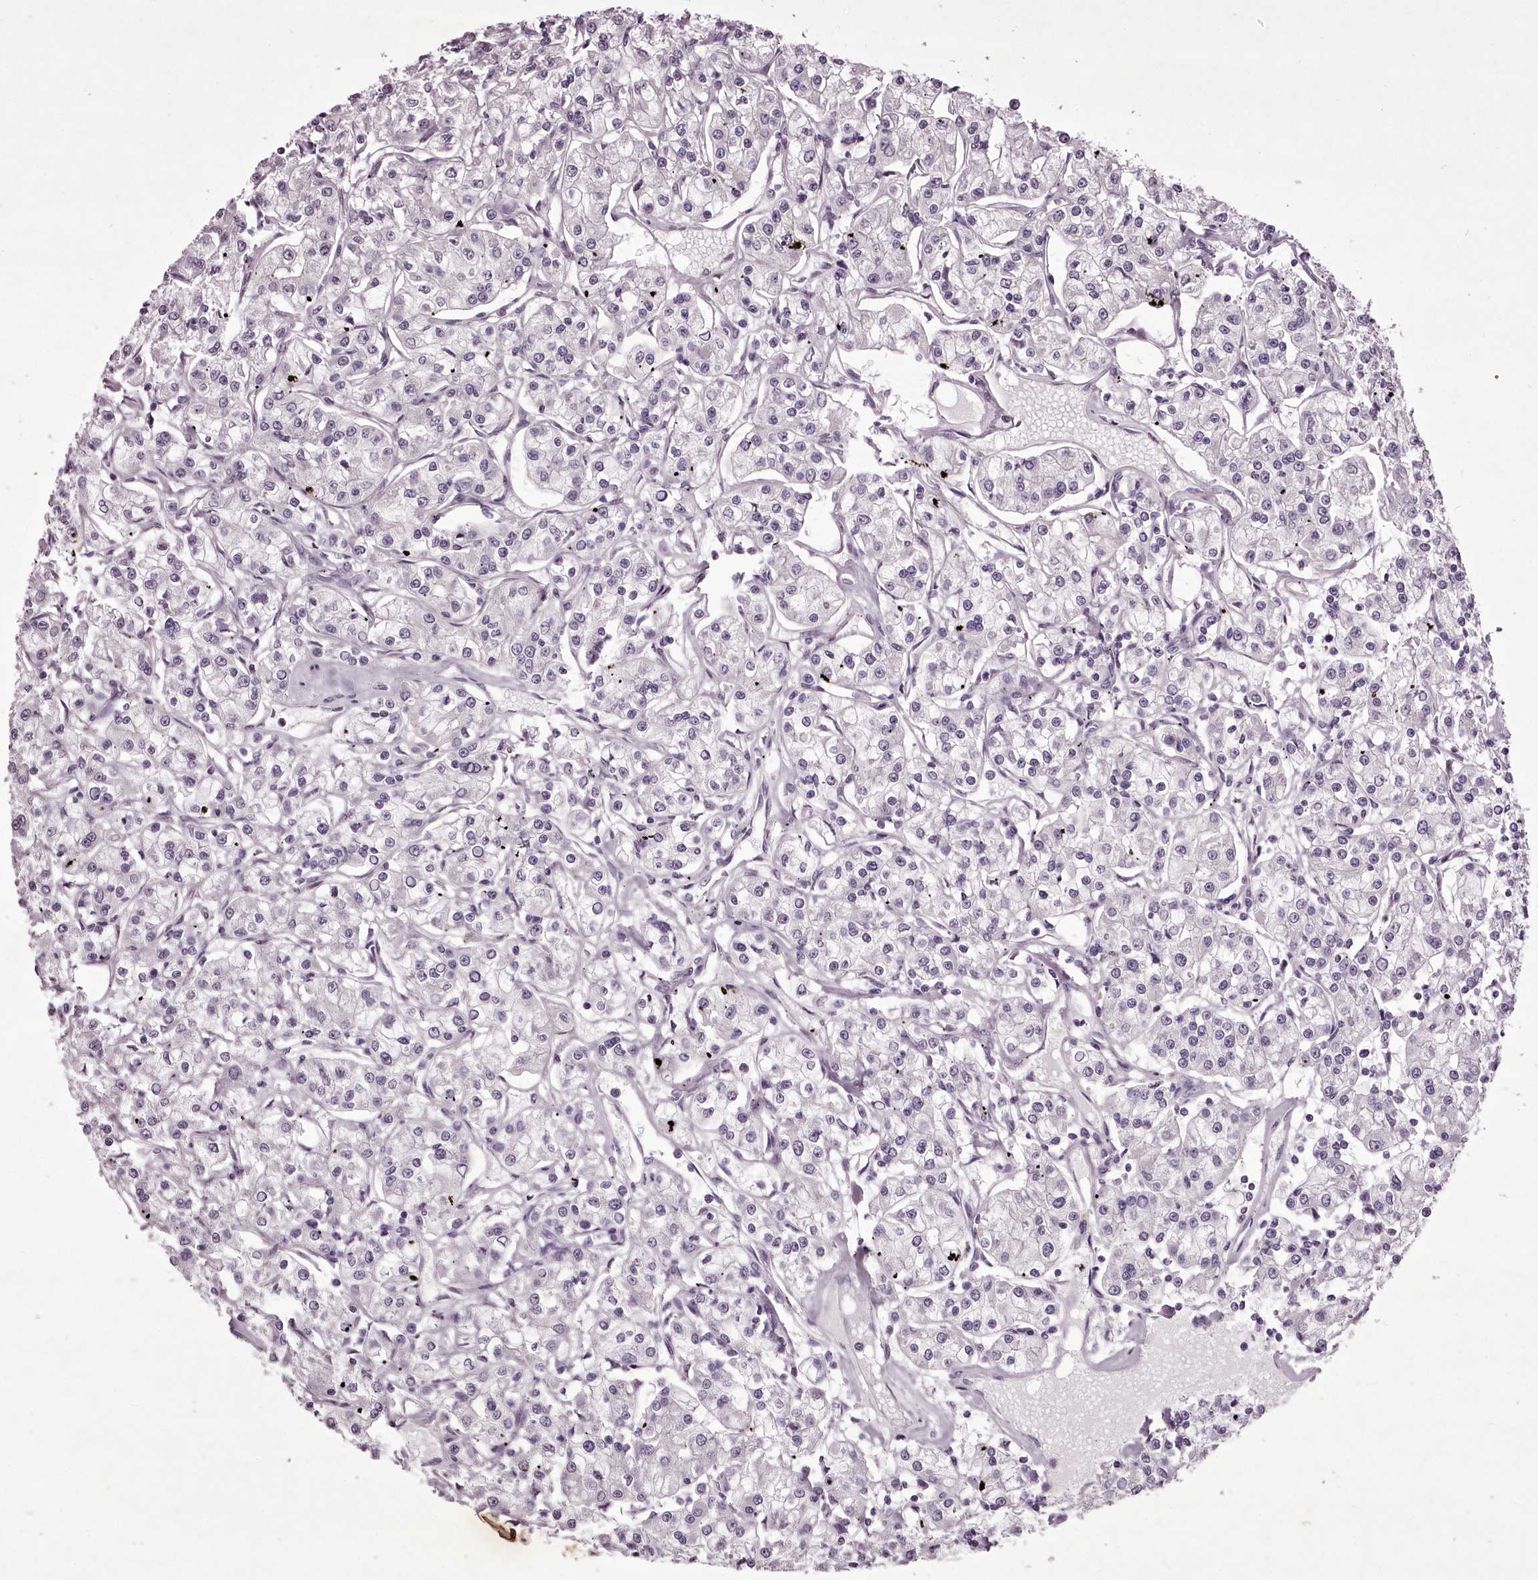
{"staining": {"intensity": "negative", "quantity": "none", "location": "none"}, "tissue": "renal cancer", "cell_type": "Tumor cells", "image_type": "cancer", "snomed": [{"axis": "morphology", "description": "Adenocarcinoma, NOS"}, {"axis": "topography", "description": "Kidney"}], "caption": "Tumor cells show no significant protein staining in renal cancer (adenocarcinoma).", "gene": "C1orf56", "patient": {"sex": "female", "age": 59}}